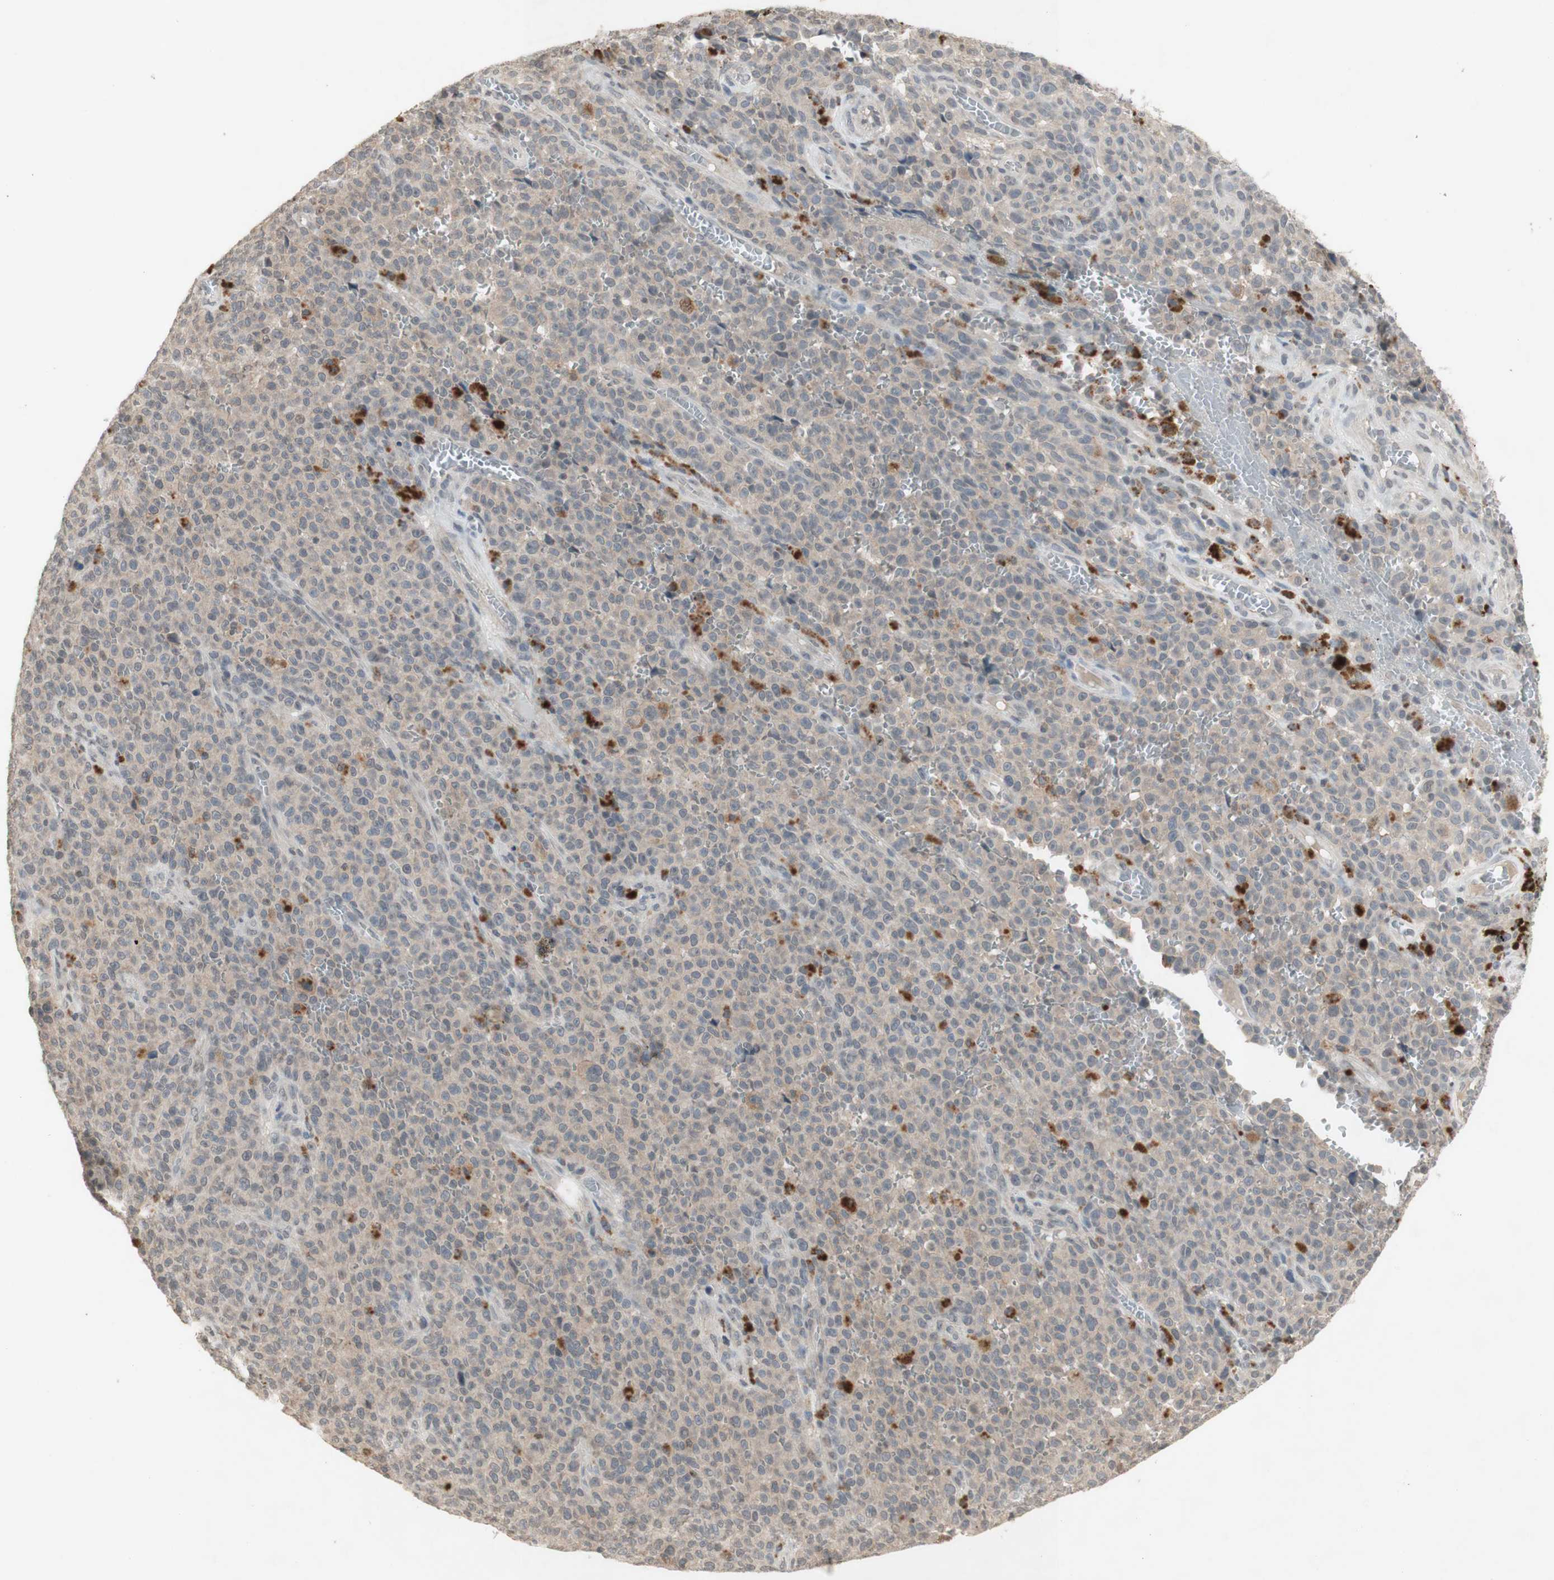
{"staining": {"intensity": "weak", "quantity": ">75%", "location": "cytoplasmic/membranous"}, "tissue": "melanoma", "cell_type": "Tumor cells", "image_type": "cancer", "snomed": [{"axis": "morphology", "description": "Malignant melanoma, NOS"}, {"axis": "topography", "description": "Skin"}], "caption": "Immunohistochemistry (IHC) staining of malignant melanoma, which reveals low levels of weak cytoplasmic/membranous staining in about >75% of tumor cells indicating weak cytoplasmic/membranous protein positivity. The staining was performed using DAB (3,3'-diaminobenzidine) (brown) for protein detection and nuclei were counterstained in hematoxylin (blue).", "gene": "GLI1", "patient": {"sex": "female", "age": 82}}